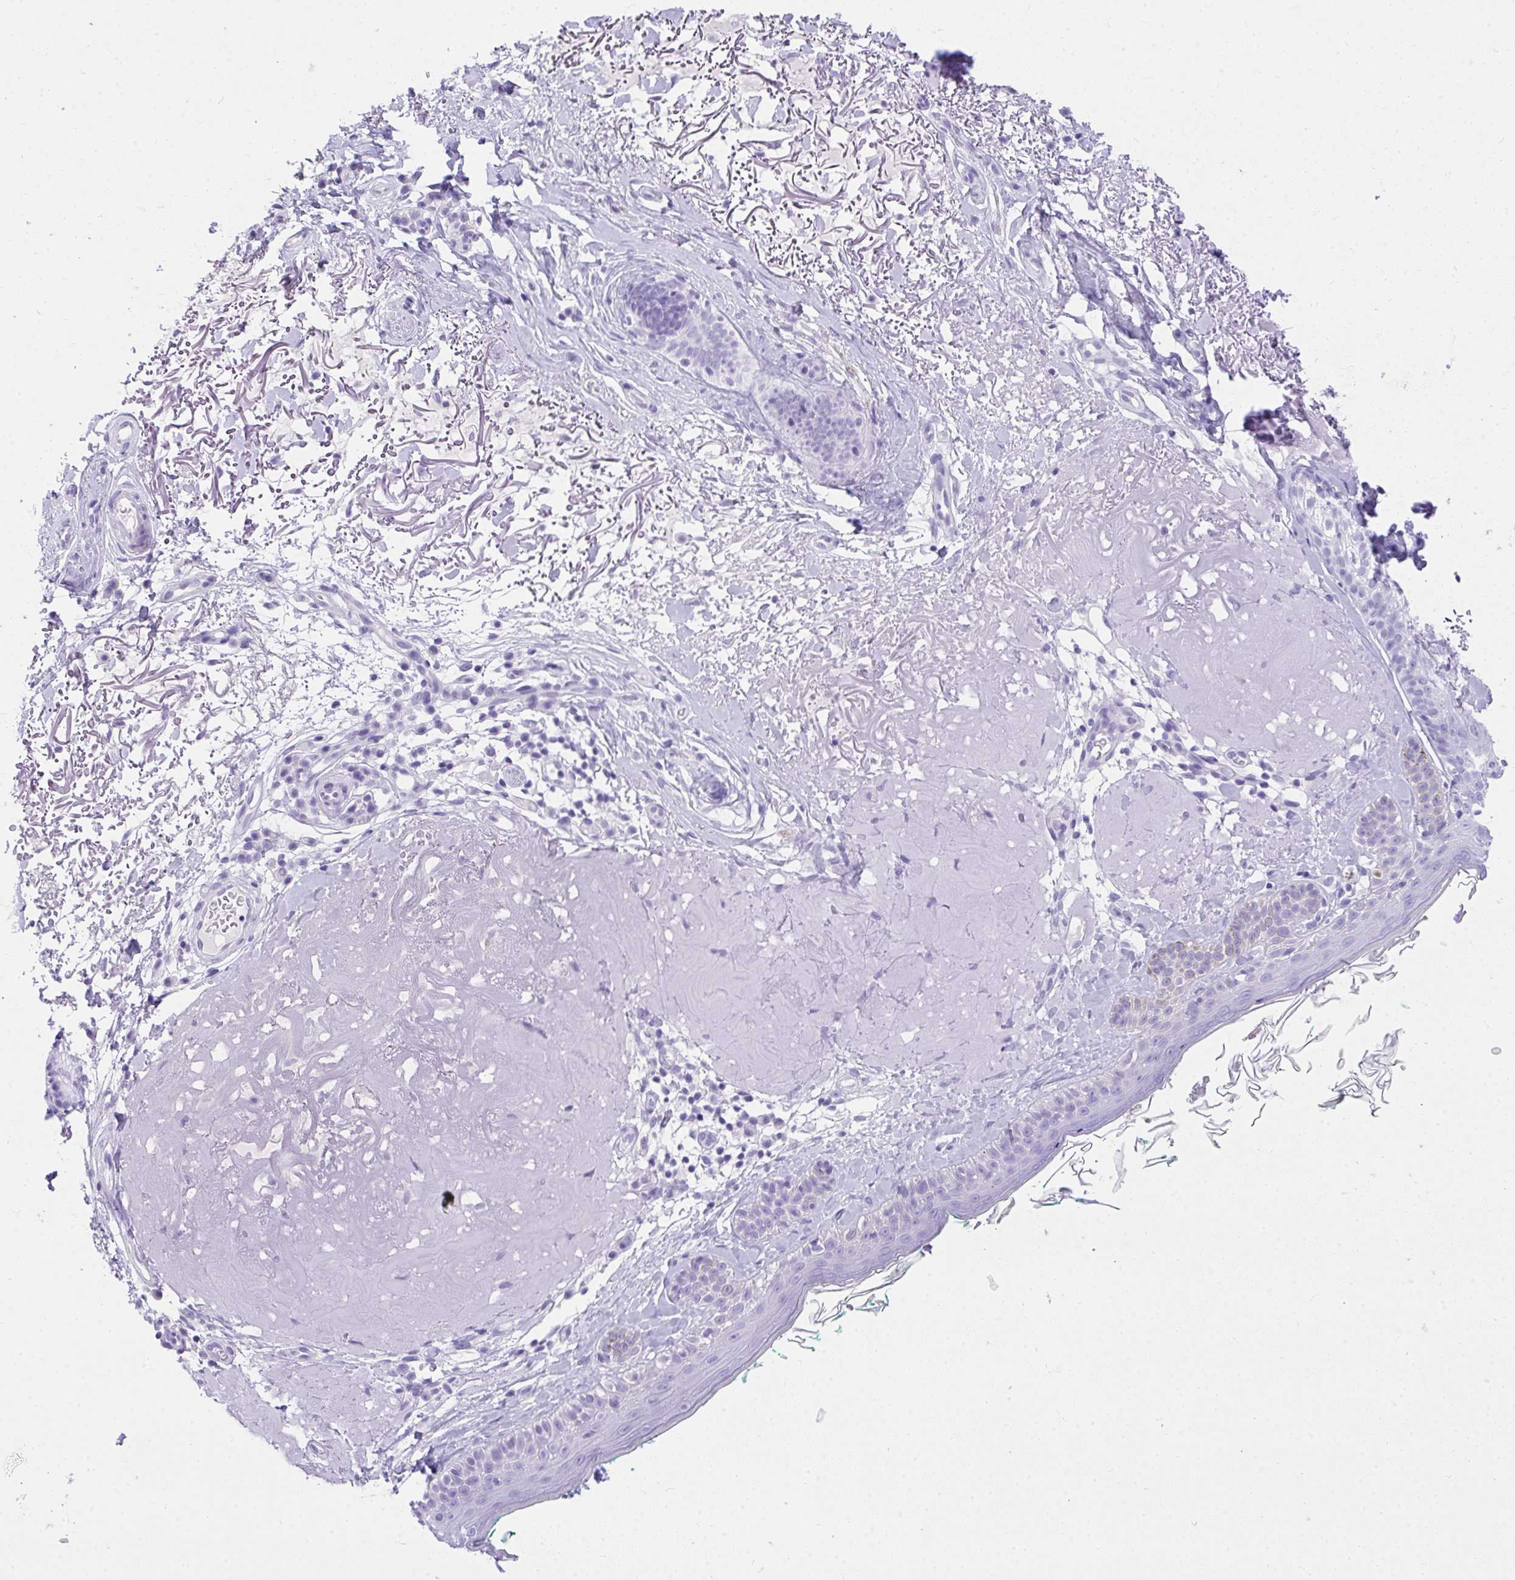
{"staining": {"intensity": "negative", "quantity": "none", "location": "none"}, "tissue": "skin", "cell_type": "Fibroblasts", "image_type": "normal", "snomed": [{"axis": "morphology", "description": "Normal tissue, NOS"}, {"axis": "topography", "description": "Skin"}], "caption": "Immunohistochemistry micrograph of normal skin stained for a protein (brown), which exhibits no staining in fibroblasts.", "gene": "AVIL", "patient": {"sex": "male", "age": 73}}